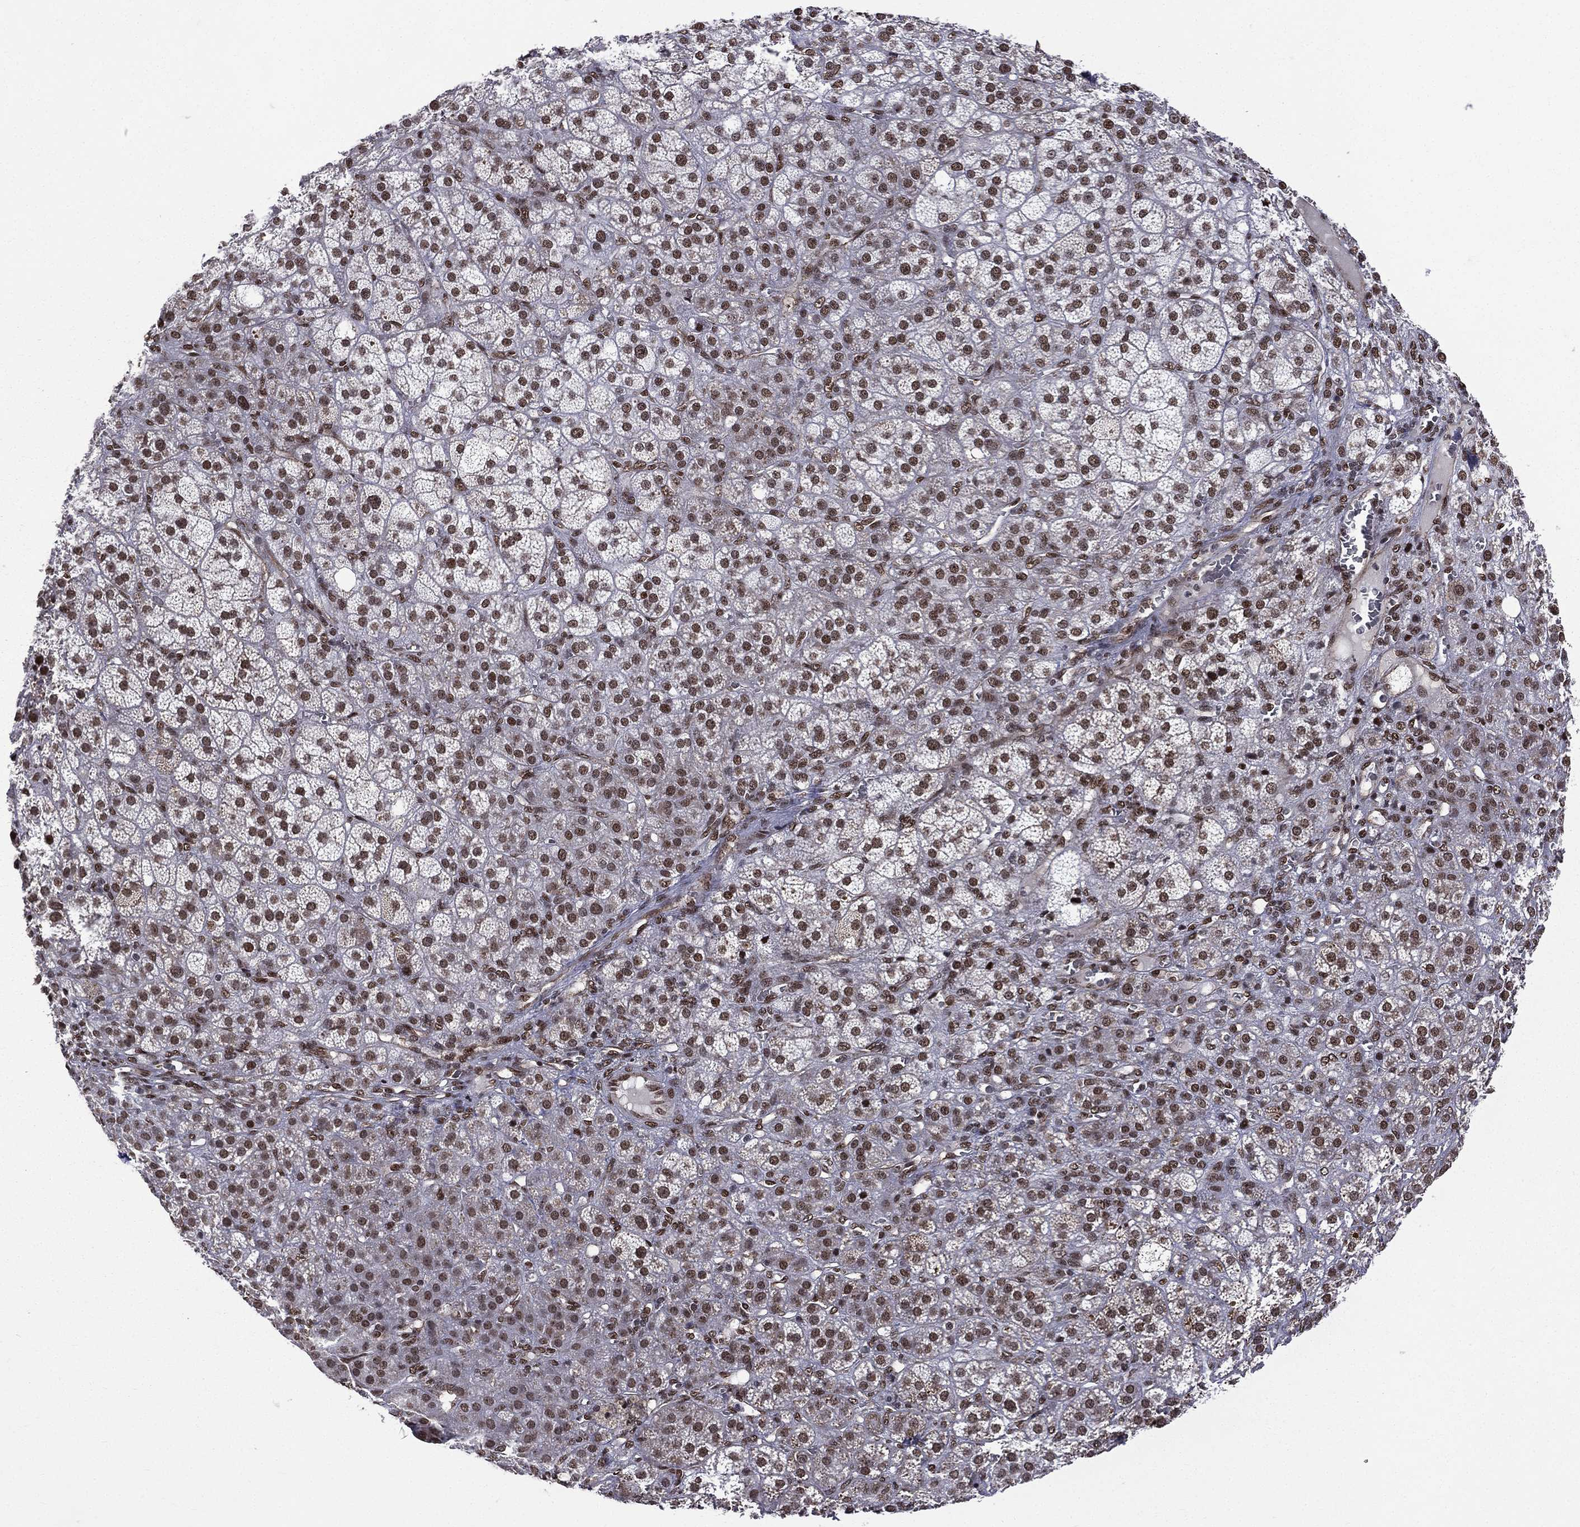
{"staining": {"intensity": "strong", "quantity": ">75%", "location": "nuclear"}, "tissue": "adrenal gland", "cell_type": "Glandular cells", "image_type": "normal", "snomed": [{"axis": "morphology", "description": "Normal tissue, NOS"}, {"axis": "topography", "description": "Adrenal gland"}], "caption": "Approximately >75% of glandular cells in benign adrenal gland show strong nuclear protein positivity as visualized by brown immunohistochemical staining.", "gene": "C5orf24", "patient": {"sex": "female", "age": 60}}